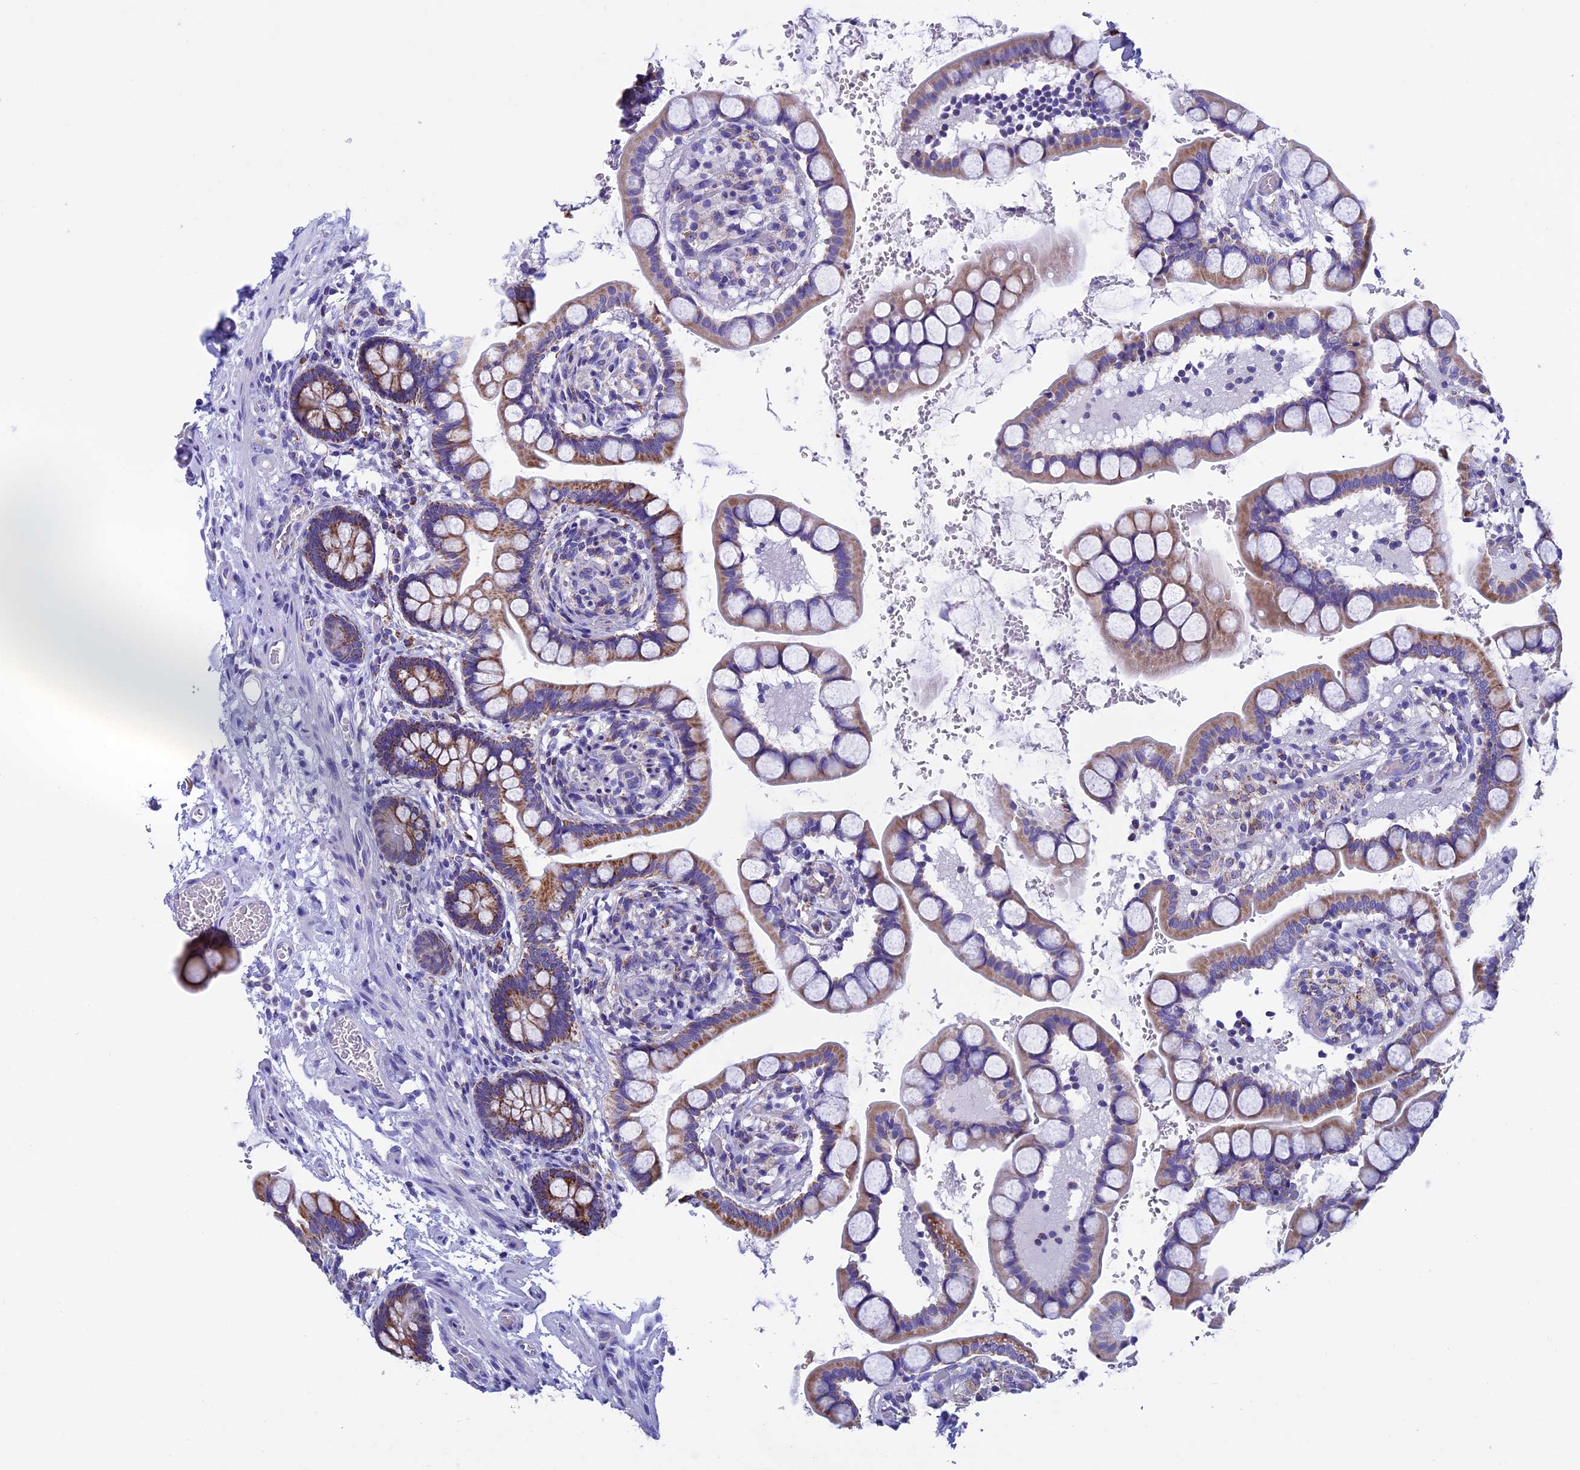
{"staining": {"intensity": "moderate", "quantity": ">75%", "location": "cytoplasmic/membranous"}, "tissue": "small intestine", "cell_type": "Glandular cells", "image_type": "normal", "snomed": [{"axis": "morphology", "description": "Normal tissue, NOS"}, {"axis": "topography", "description": "Small intestine"}], "caption": "Protein expression analysis of normal small intestine exhibits moderate cytoplasmic/membranous expression in approximately >75% of glandular cells. (DAB IHC, brown staining for protein, blue staining for nuclei).", "gene": "SLC8B1", "patient": {"sex": "male", "age": 52}}